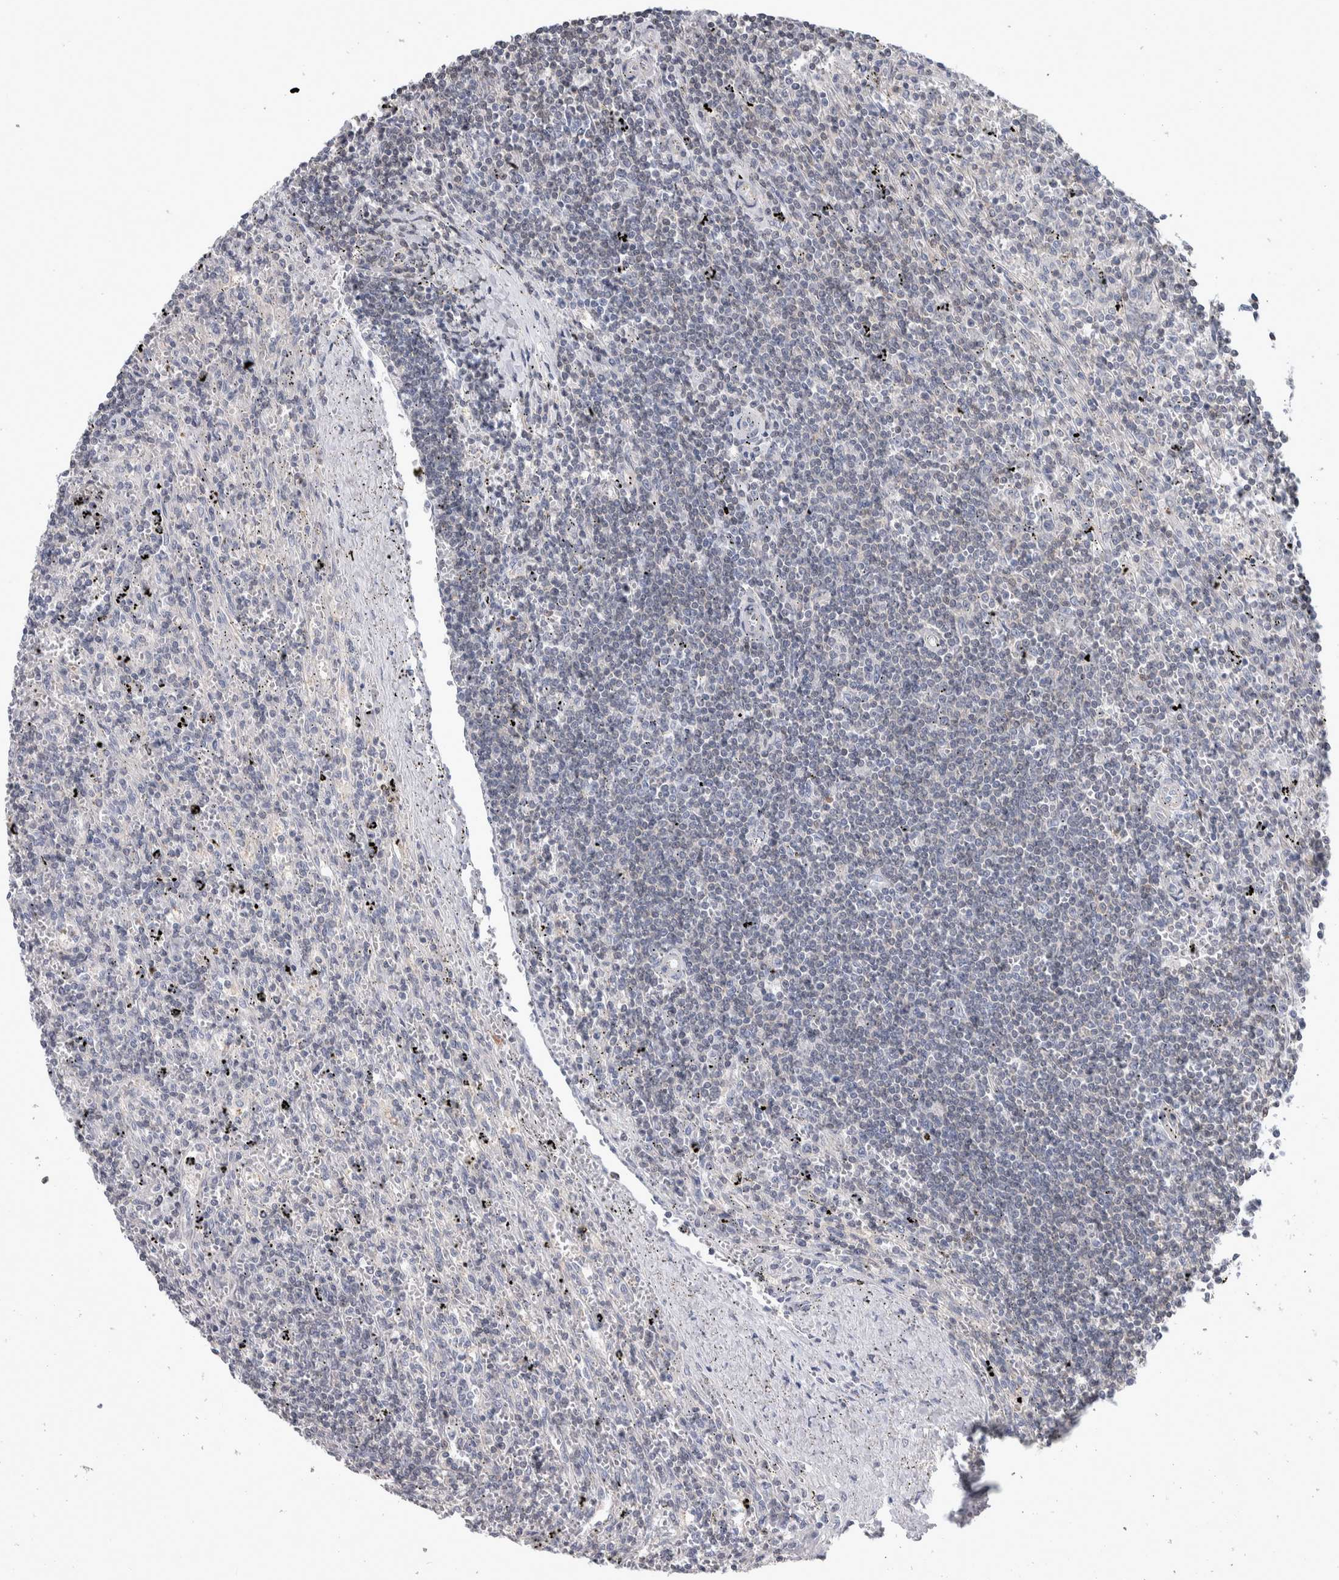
{"staining": {"intensity": "negative", "quantity": "none", "location": "none"}, "tissue": "lymphoma", "cell_type": "Tumor cells", "image_type": "cancer", "snomed": [{"axis": "morphology", "description": "Malignant lymphoma, non-Hodgkin's type, Low grade"}, {"axis": "topography", "description": "Spleen"}], "caption": "Protein analysis of malignant lymphoma, non-Hodgkin's type (low-grade) reveals no significant positivity in tumor cells.", "gene": "TAX1BP1", "patient": {"sex": "male", "age": 76}}